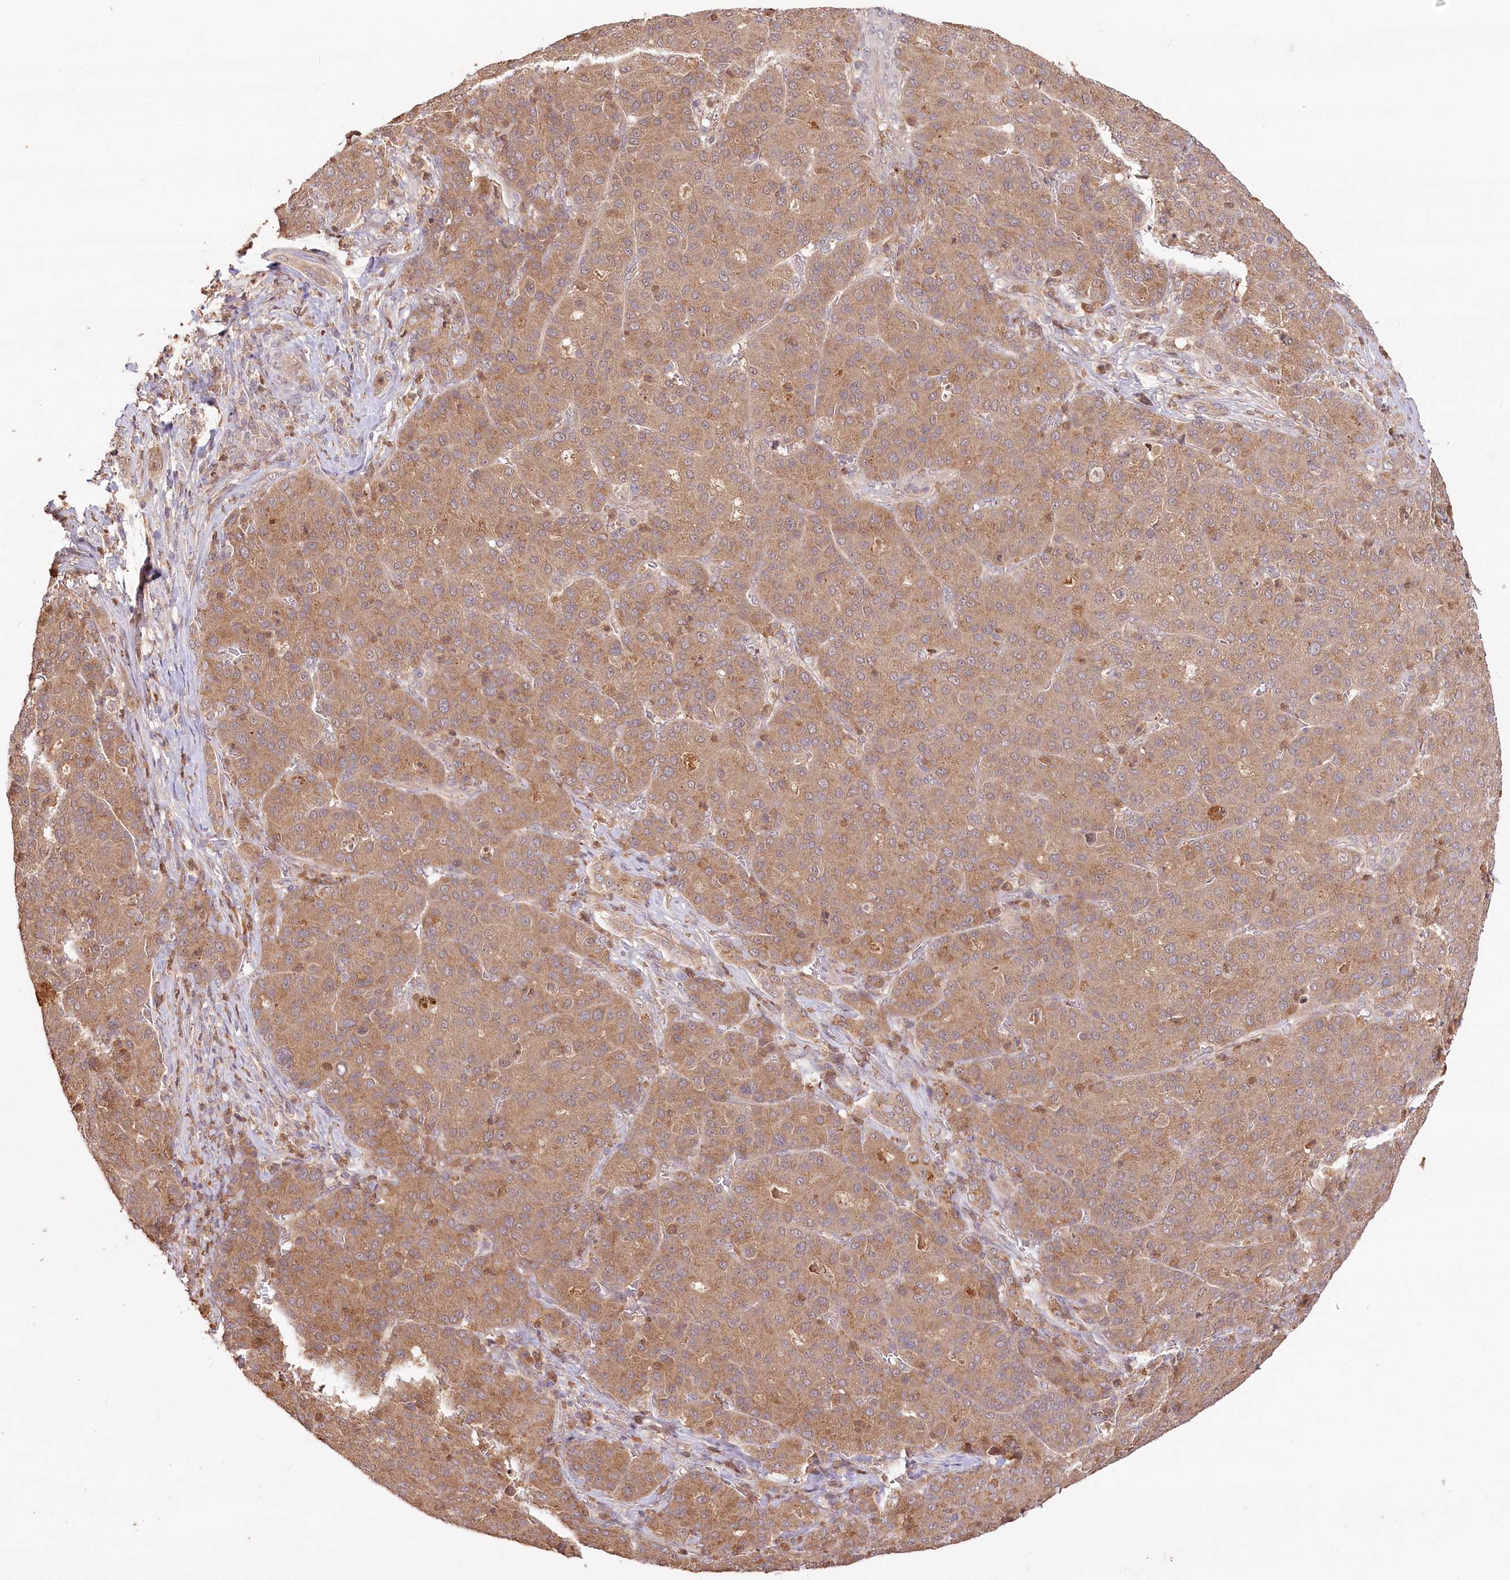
{"staining": {"intensity": "moderate", "quantity": ">75%", "location": "cytoplasmic/membranous"}, "tissue": "liver cancer", "cell_type": "Tumor cells", "image_type": "cancer", "snomed": [{"axis": "morphology", "description": "Carcinoma, Hepatocellular, NOS"}, {"axis": "topography", "description": "Liver"}], "caption": "A brown stain shows moderate cytoplasmic/membranous staining of a protein in hepatocellular carcinoma (liver) tumor cells.", "gene": "IRAK1BP1", "patient": {"sex": "male", "age": 65}}